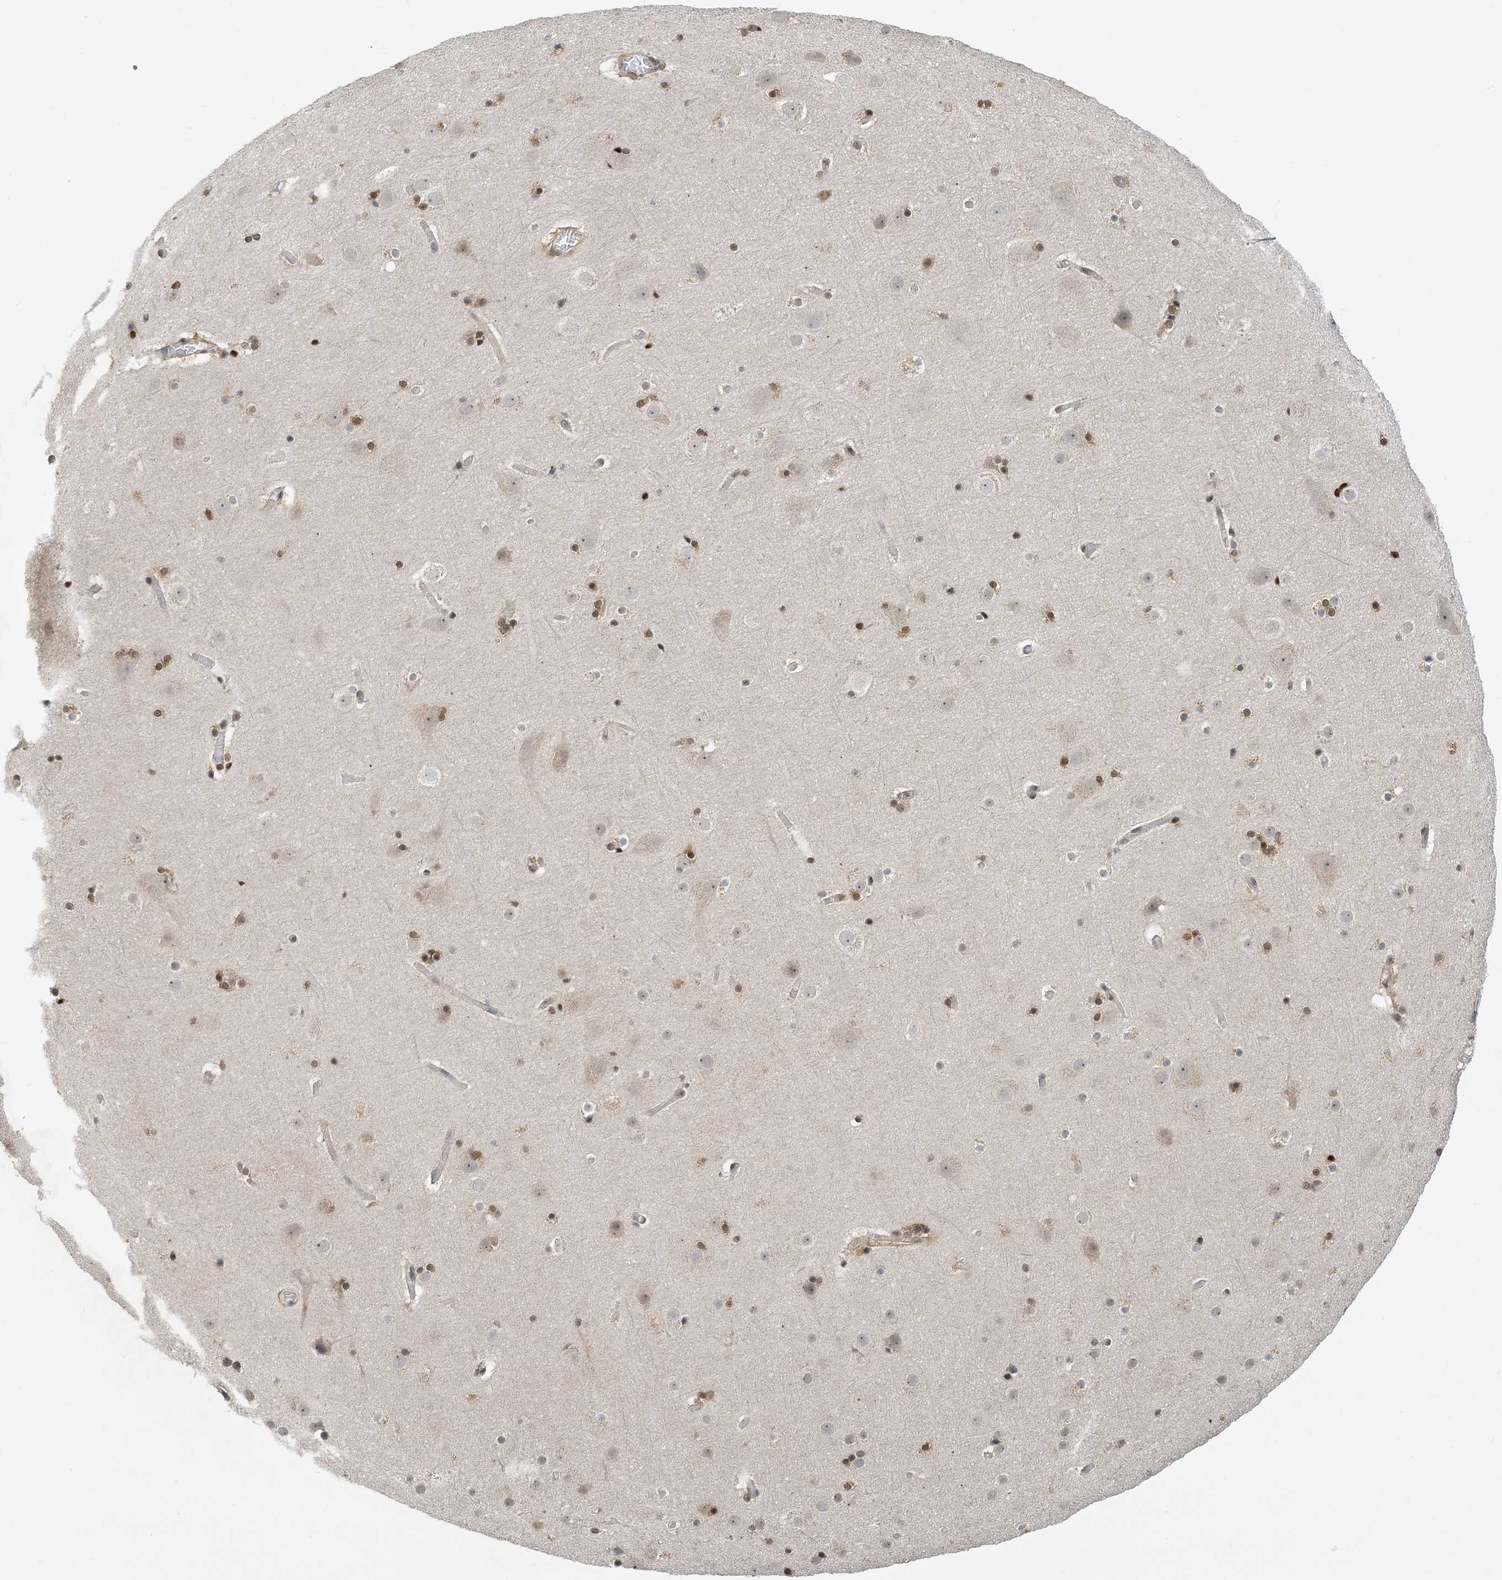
{"staining": {"intensity": "moderate", "quantity": ">75%", "location": "nuclear"}, "tissue": "cerebral cortex", "cell_type": "Endothelial cells", "image_type": "normal", "snomed": [{"axis": "morphology", "description": "Normal tissue, NOS"}, {"axis": "topography", "description": "Cerebral cortex"}], "caption": "Immunohistochemistry (IHC) (DAB (3,3'-diaminobenzidine)) staining of benign human cerebral cortex reveals moderate nuclear protein staining in approximately >75% of endothelial cells. (DAB (3,3'-diaminobenzidine) IHC, brown staining for protein, blue staining for nuclei).", "gene": "ZNF740", "patient": {"sex": "male", "age": 57}}